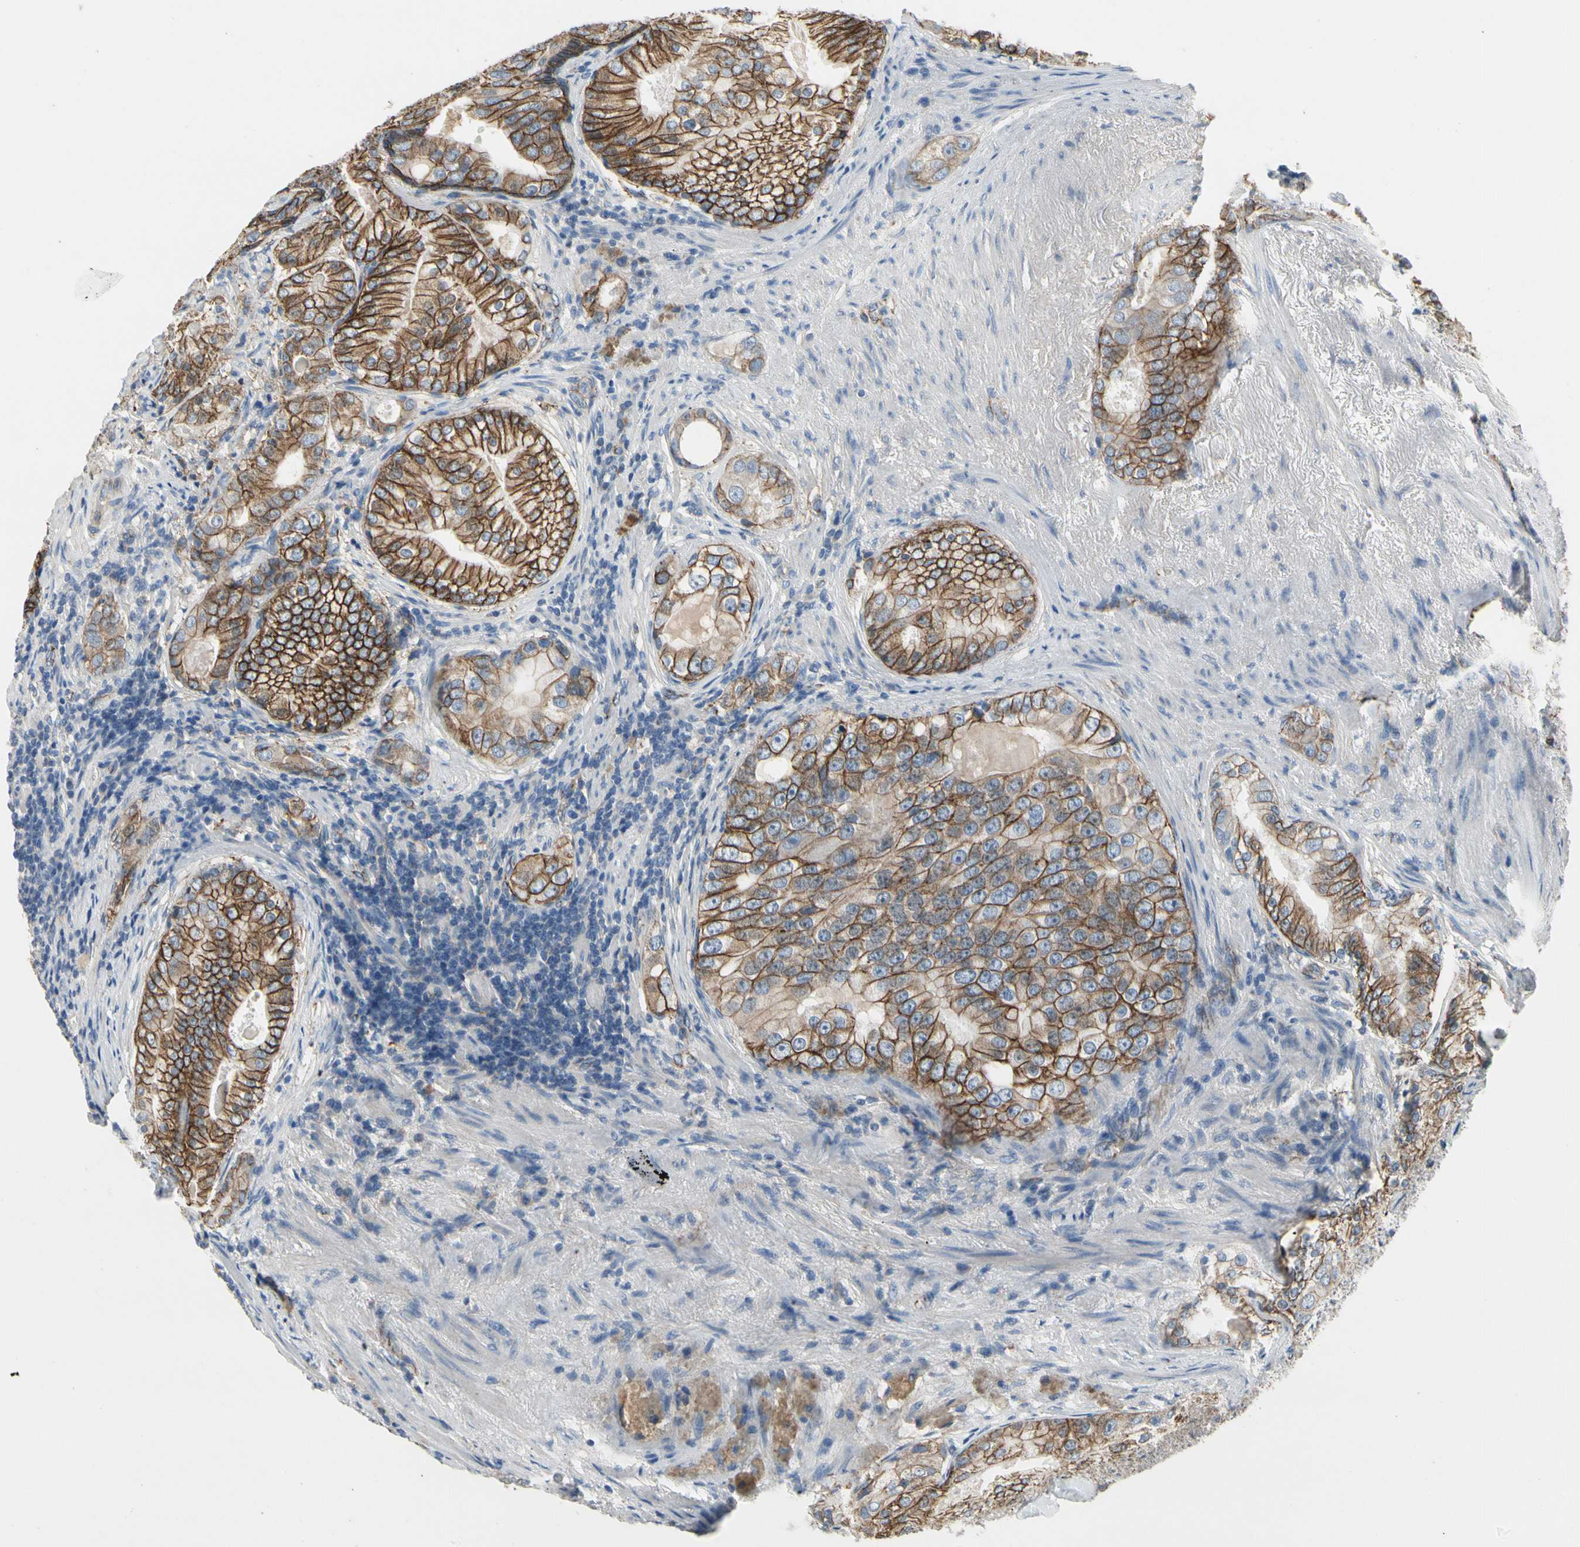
{"staining": {"intensity": "moderate", "quantity": "25%-75%", "location": "cytoplasmic/membranous"}, "tissue": "prostate cancer", "cell_type": "Tumor cells", "image_type": "cancer", "snomed": [{"axis": "morphology", "description": "Adenocarcinoma, High grade"}, {"axis": "topography", "description": "Prostate"}], "caption": "Tumor cells display moderate cytoplasmic/membranous staining in approximately 25%-75% of cells in prostate cancer (adenocarcinoma (high-grade)).", "gene": "LGR6", "patient": {"sex": "male", "age": 66}}